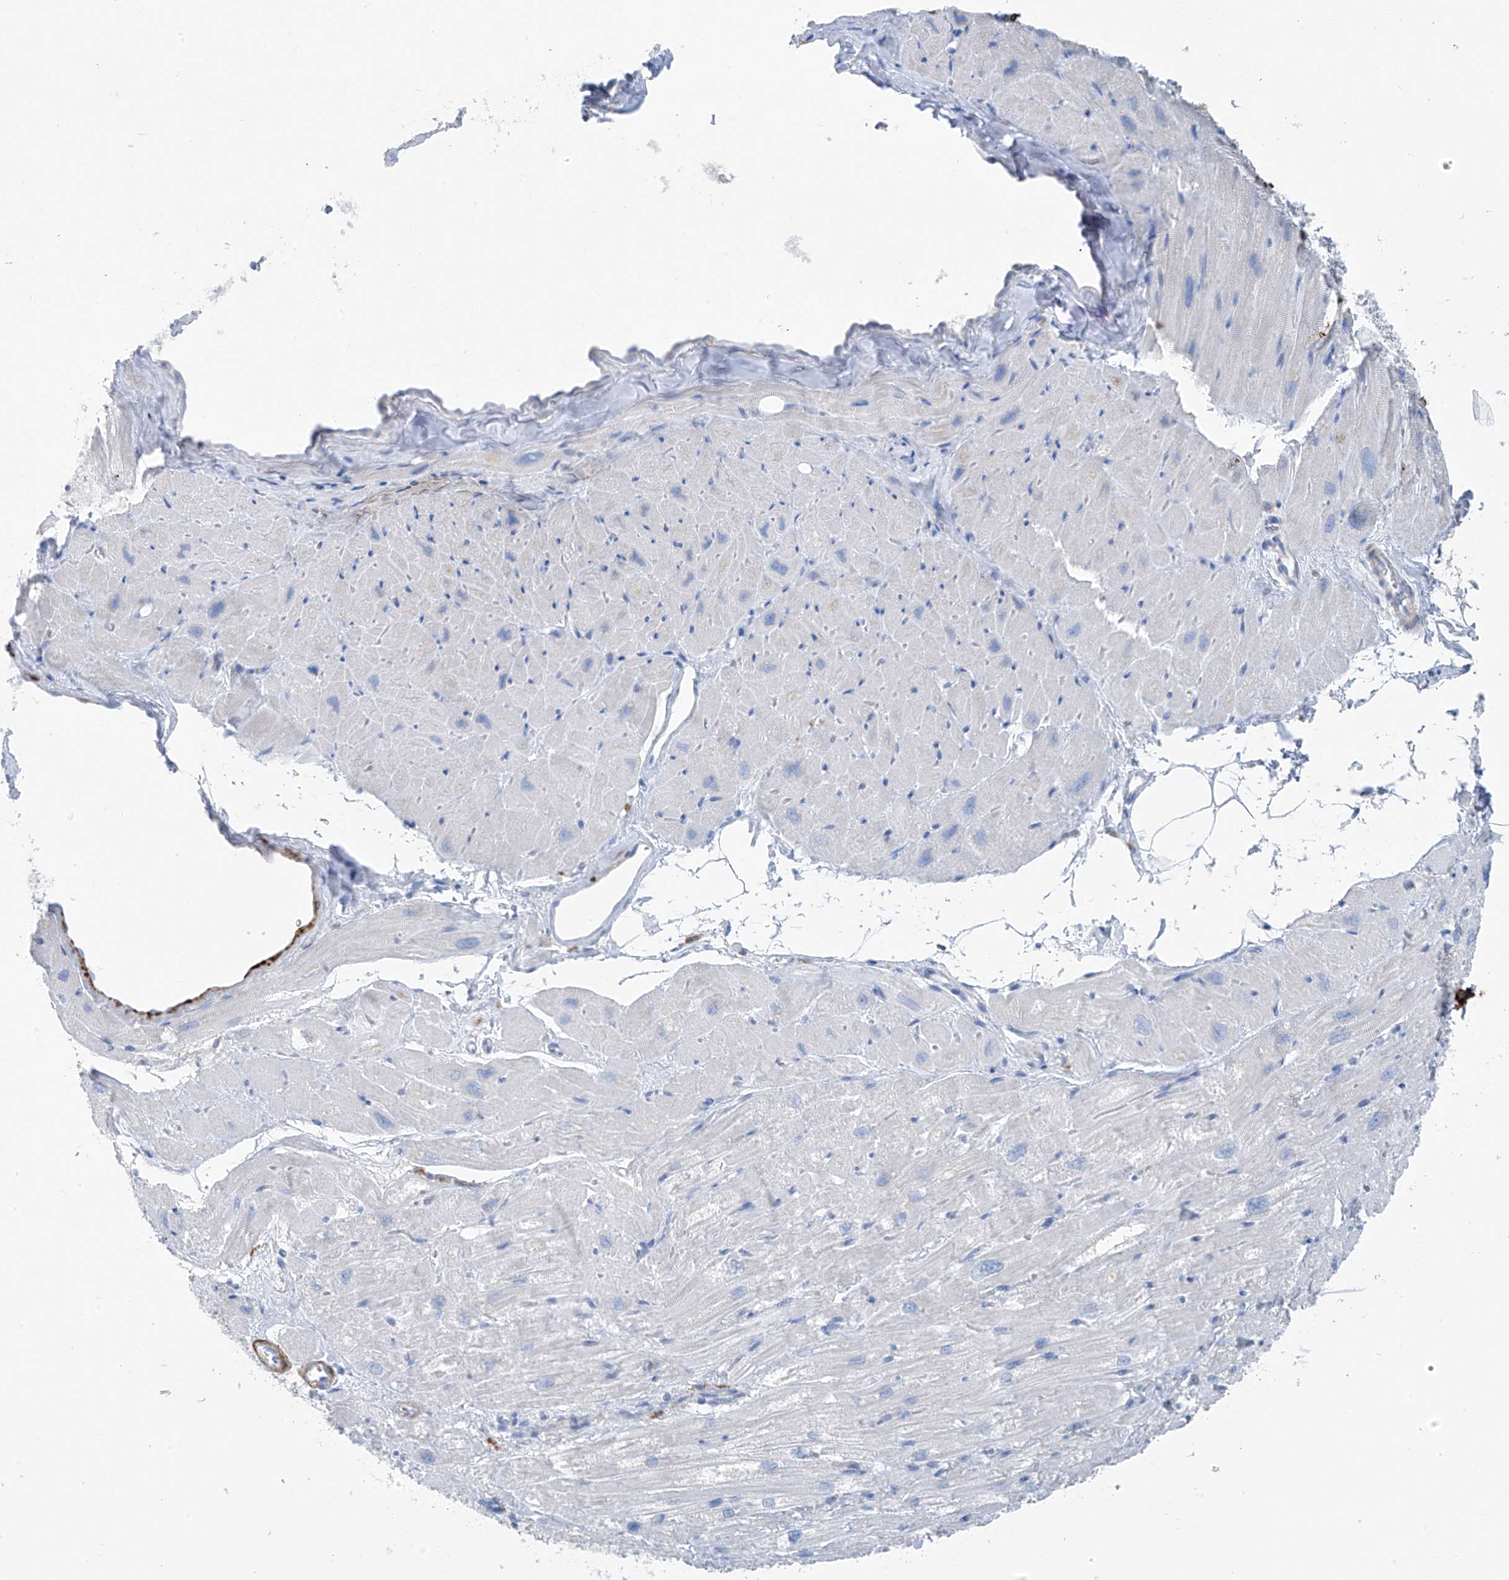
{"staining": {"intensity": "negative", "quantity": "none", "location": "none"}, "tissue": "heart muscle", "cell_type": "Cardiomyocytes", "image_type": "normal", "snomed": [{"axis": "morphology", "description": "Normal tissue, NOS"}, {"axis": "topography", "description": "Heart"}], "caption": "Cardiomyocytes show no significant positivity in normal heart muscle. The staining is performed using DAB (3,3'-diaminobenzidine) brown chromogen with nuclei counter-stained in using hematoxylin.", "gene": "GLMP", "patient": {"sex": "male", "age": 50}}